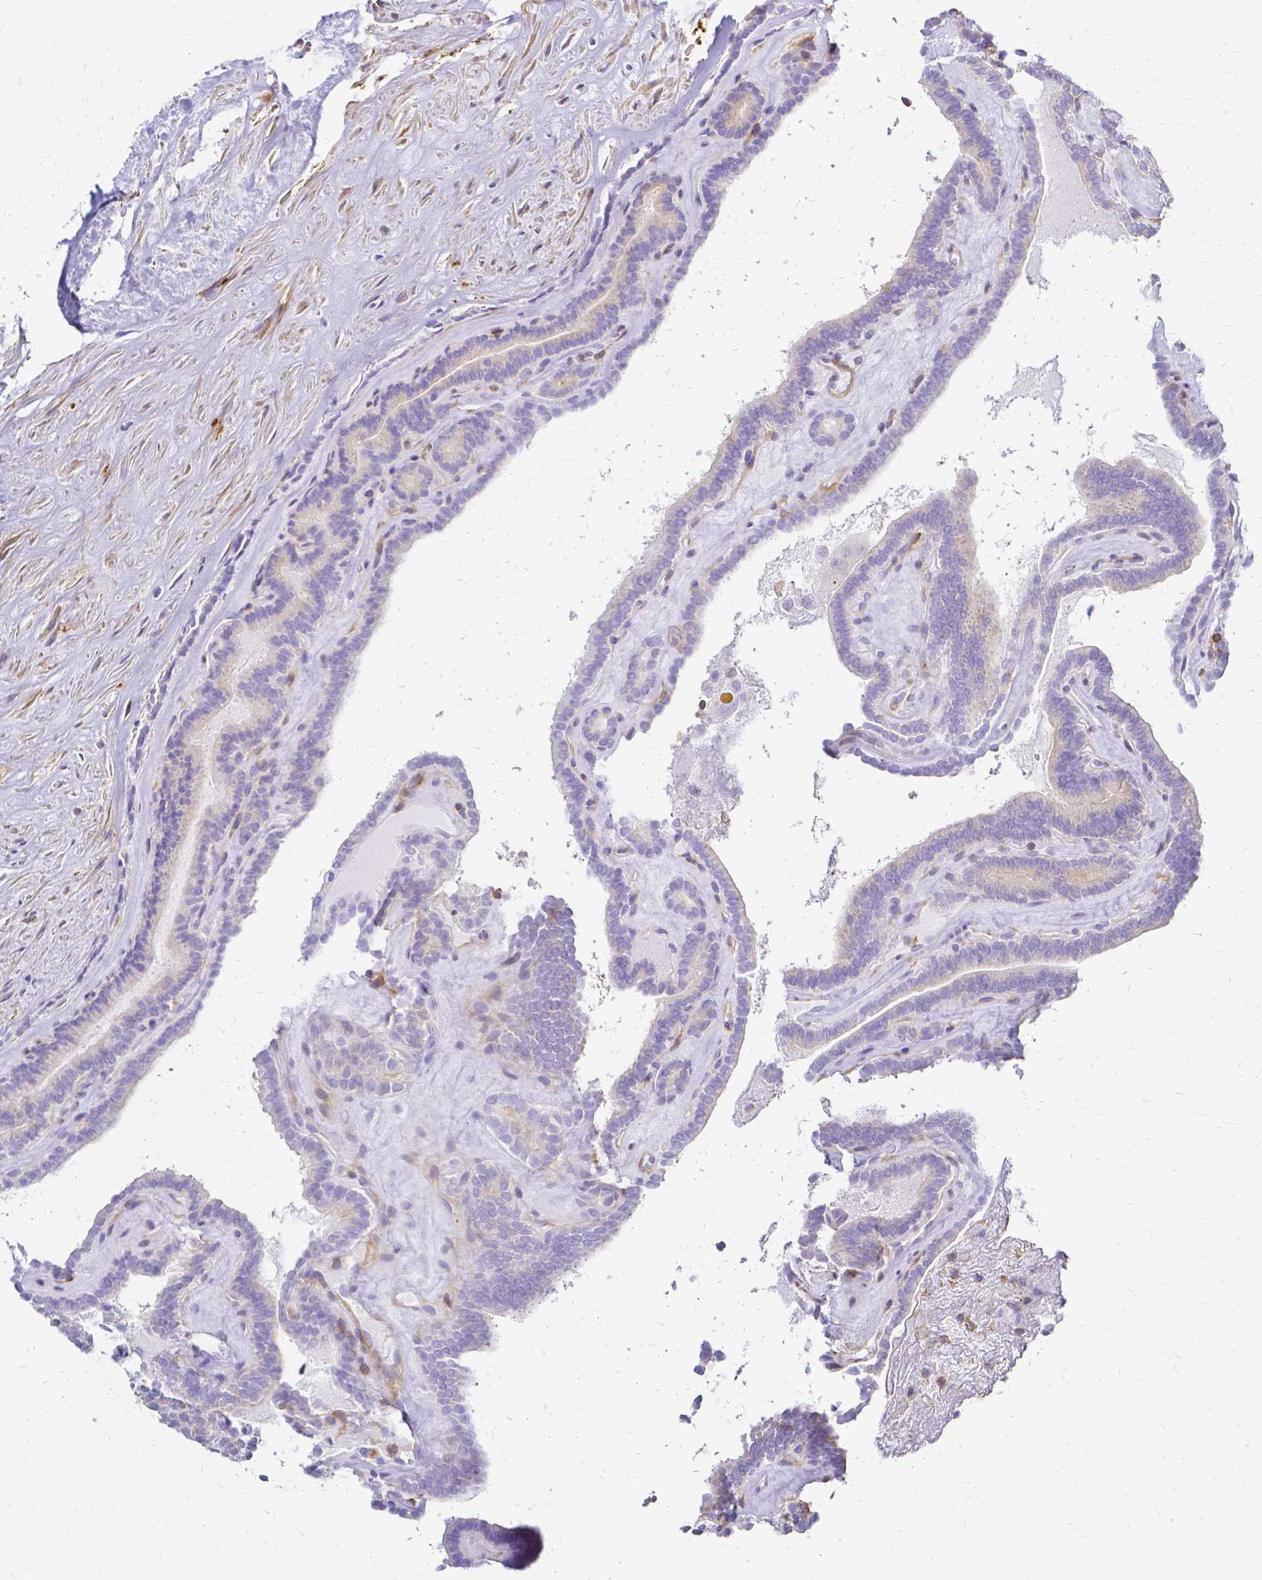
{"staining": {"intensity": "negative", "quantity": "none", "location": "none"}, "tissue": "thyroid cancer", "cell_type": "Tumor cells", "image_type": "cancer", "snomed": [{"axis": "morphology", "description": "Papillary adenocarcinoma, NOS"}, {"axis": "topography", "description": "Thyroid gland"}], "caption": "The micrograph reveals no staining of tumor cells in thyroid cancer.", "gene": "HSPA12A", "patient": {"sex": "female", "age": 21}}